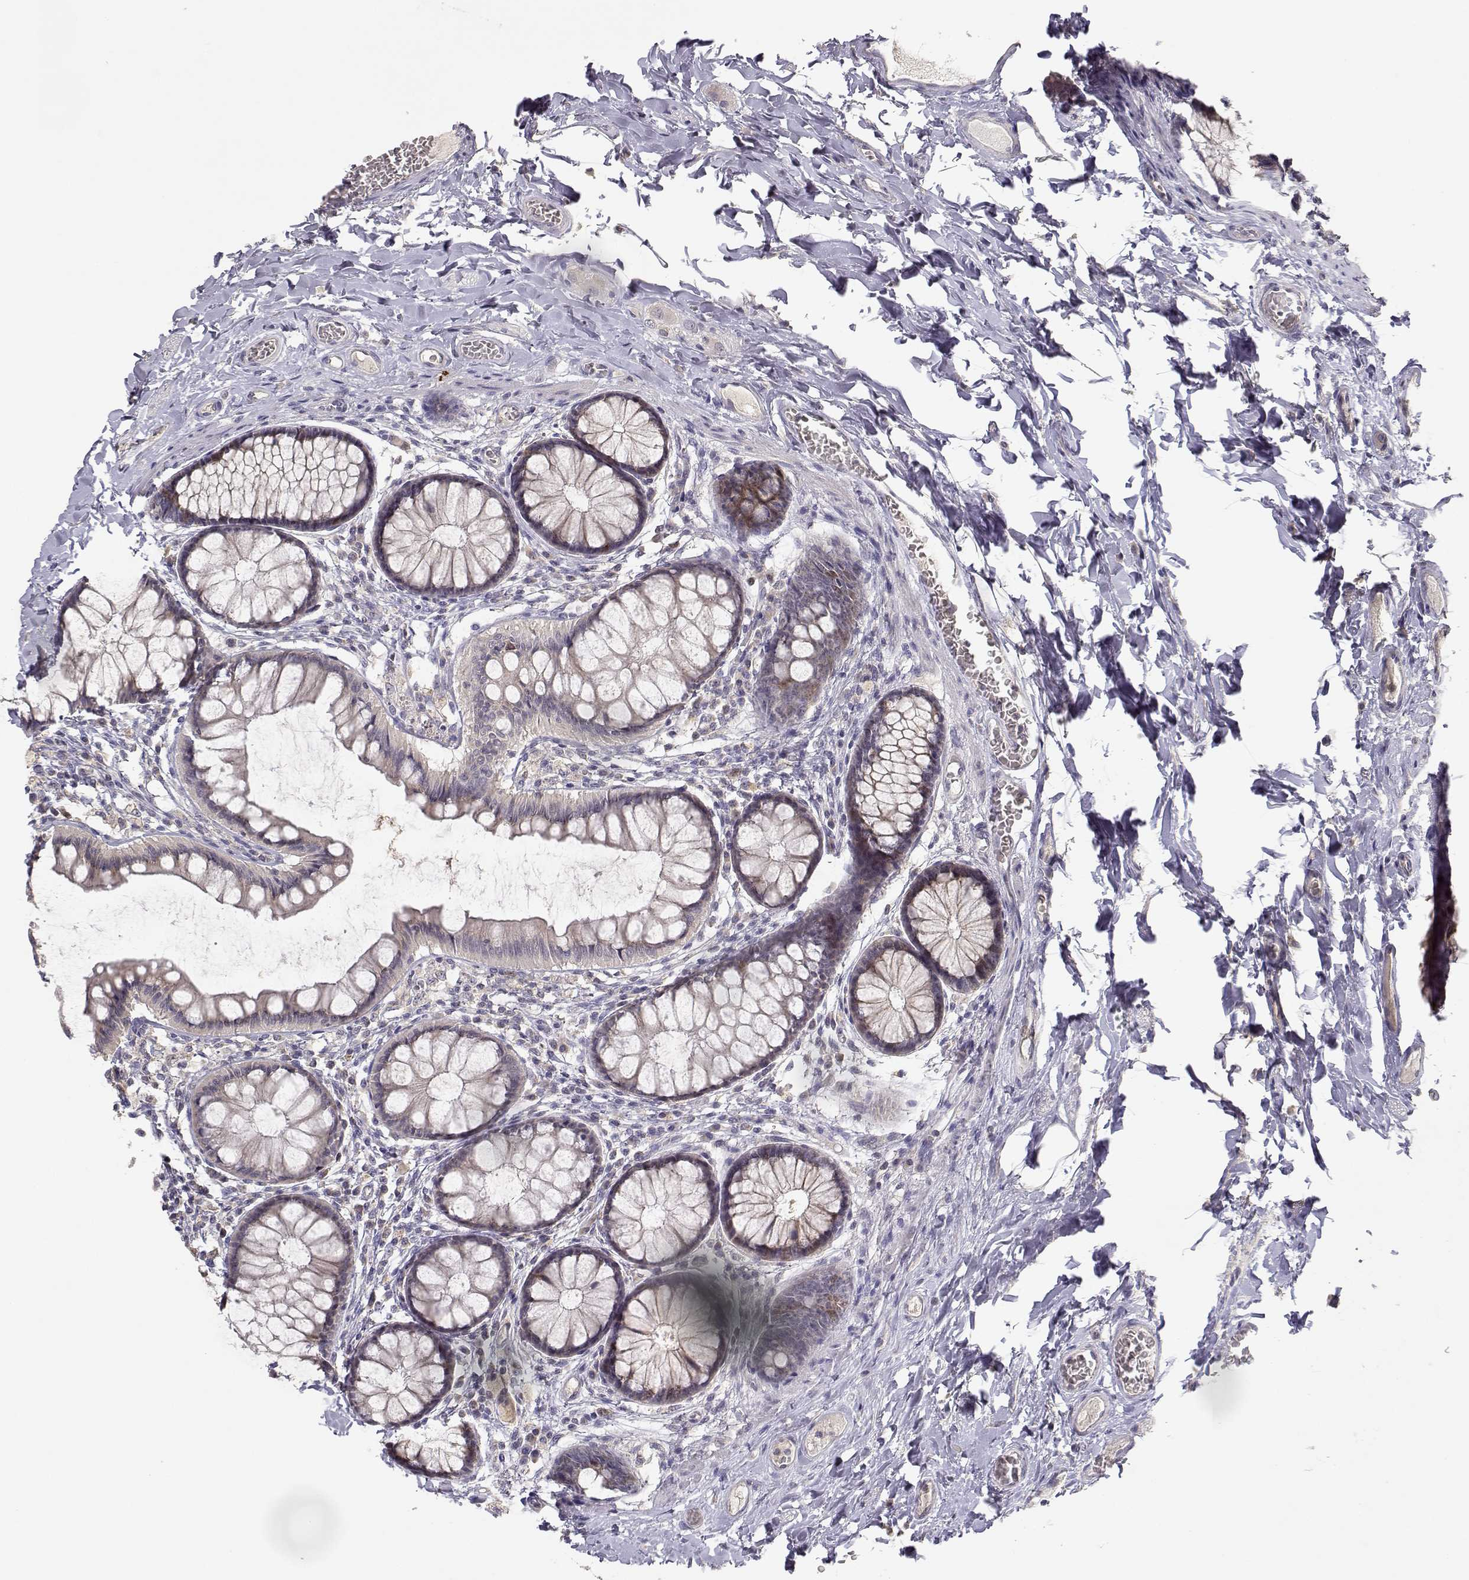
{"staining": {"intensity": "weak", "quantity": "<25%", "location": "cytoplasmic/membranous,nuclear"}, "tissue": "colon", "cell_type": "Endothelial cells", "image_type": "normal", "snomed": [{"axis": "morphology", "description": "Normal tissue, NOS"}, {"axis": "topography", "description": "Colon"}], "caption": "This is a image of IHC staining of benign colon, which shows no staining in endothelial cells.", "gene": "RAD51", "patient": {"sex": "female", "age": 65}}